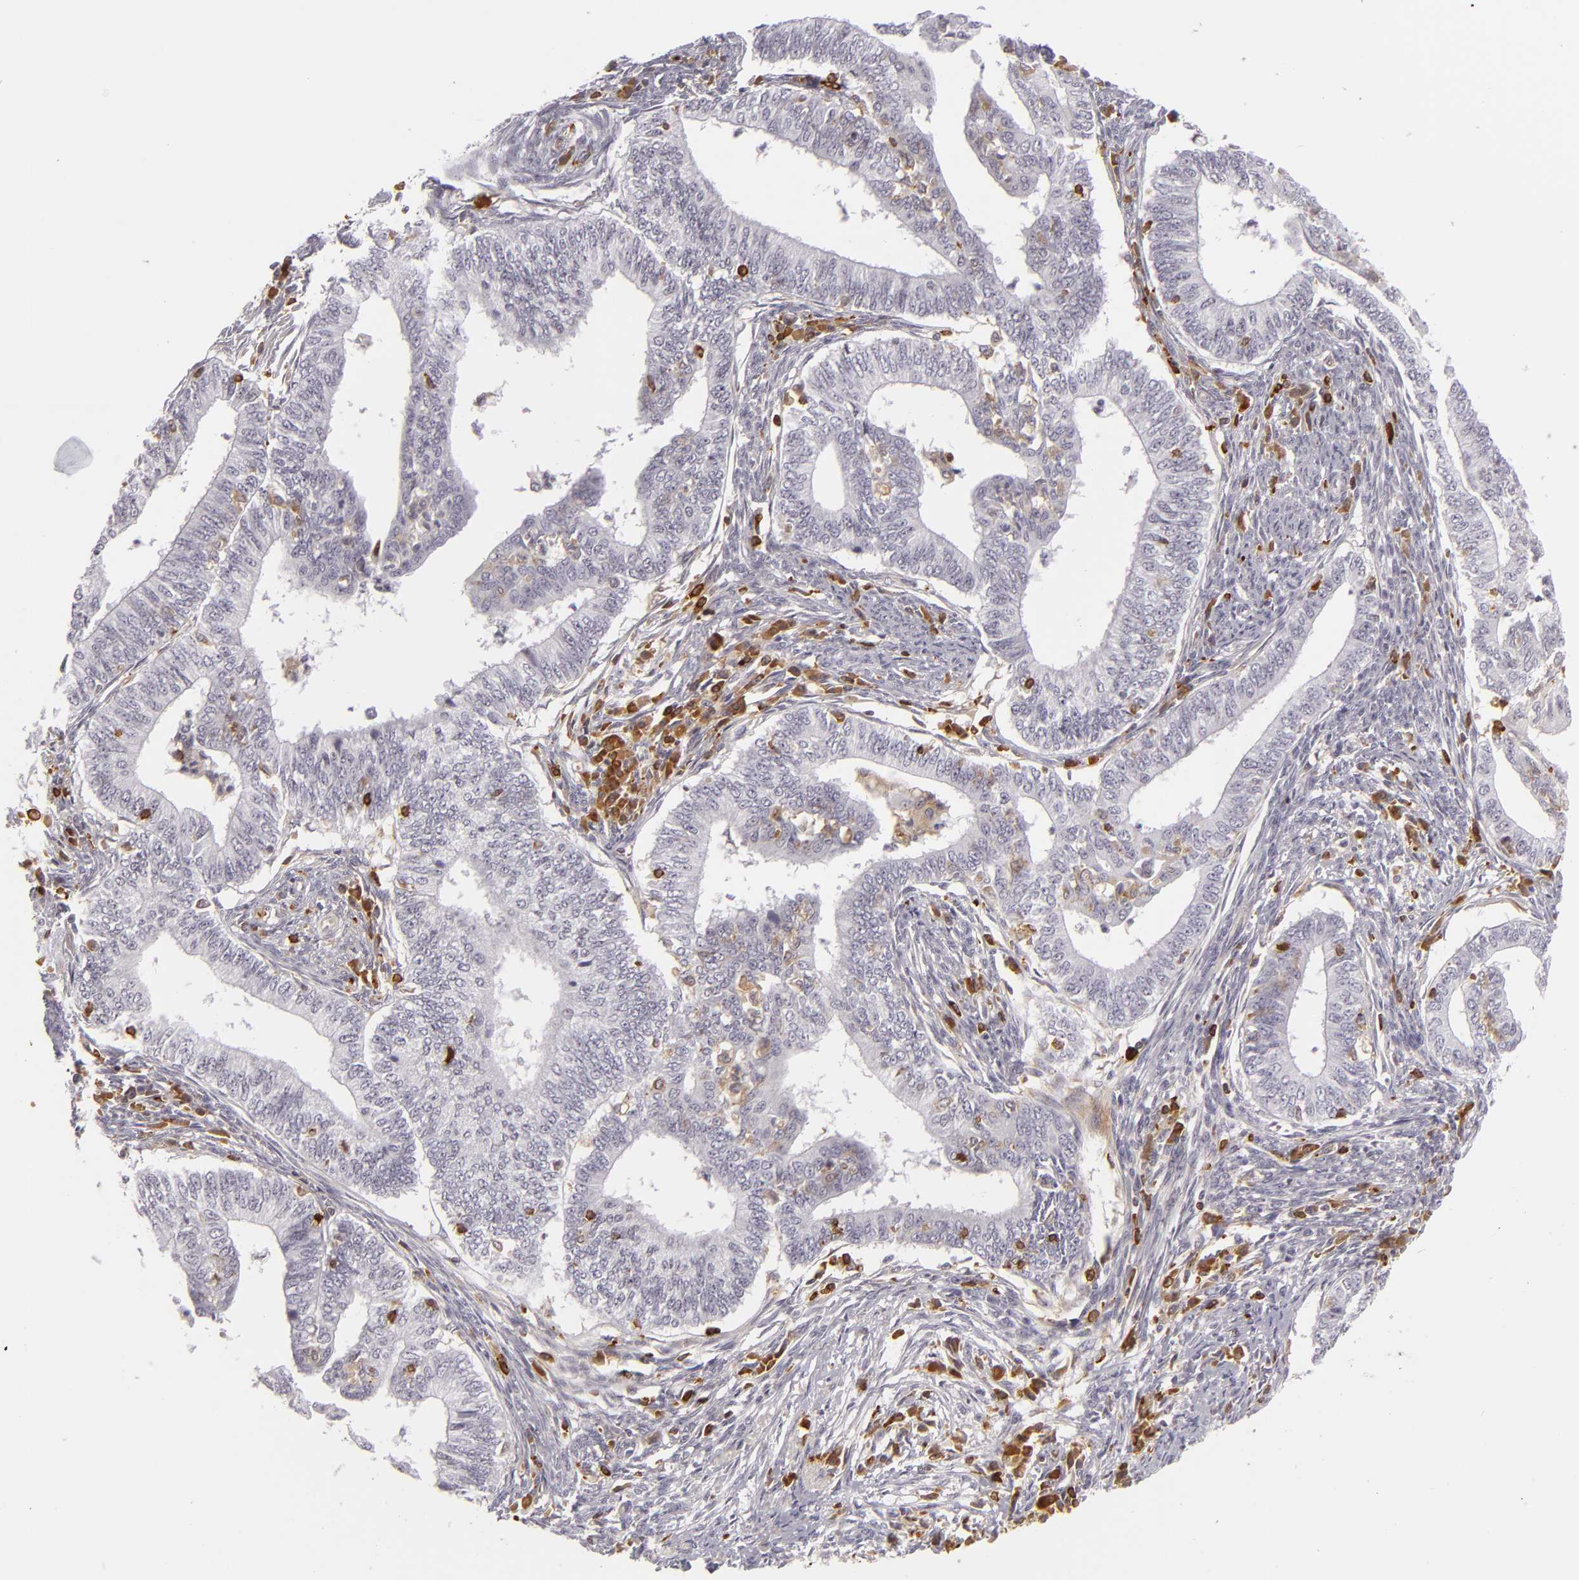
{"staining": {"intensity": "weak", "quantity": "<25%", "location": "cytoplasmic/membranous"}, "tissue": "endometrial cancer", "cell_type": "Tumor cells", "image_type": "cancer", "snomed": [{"axis": "morphology", "description": "Adenocarcinoma, NOS"}, {"axis": "topography", "description": "Endometrium"}], "caption": "Immunohistochemical staining of human endometrial adenocarcinoma displays no significant positivity in tumor cells.", "gene": "APOBEC3G", "patient": {"sex": "female", "age": 66}}